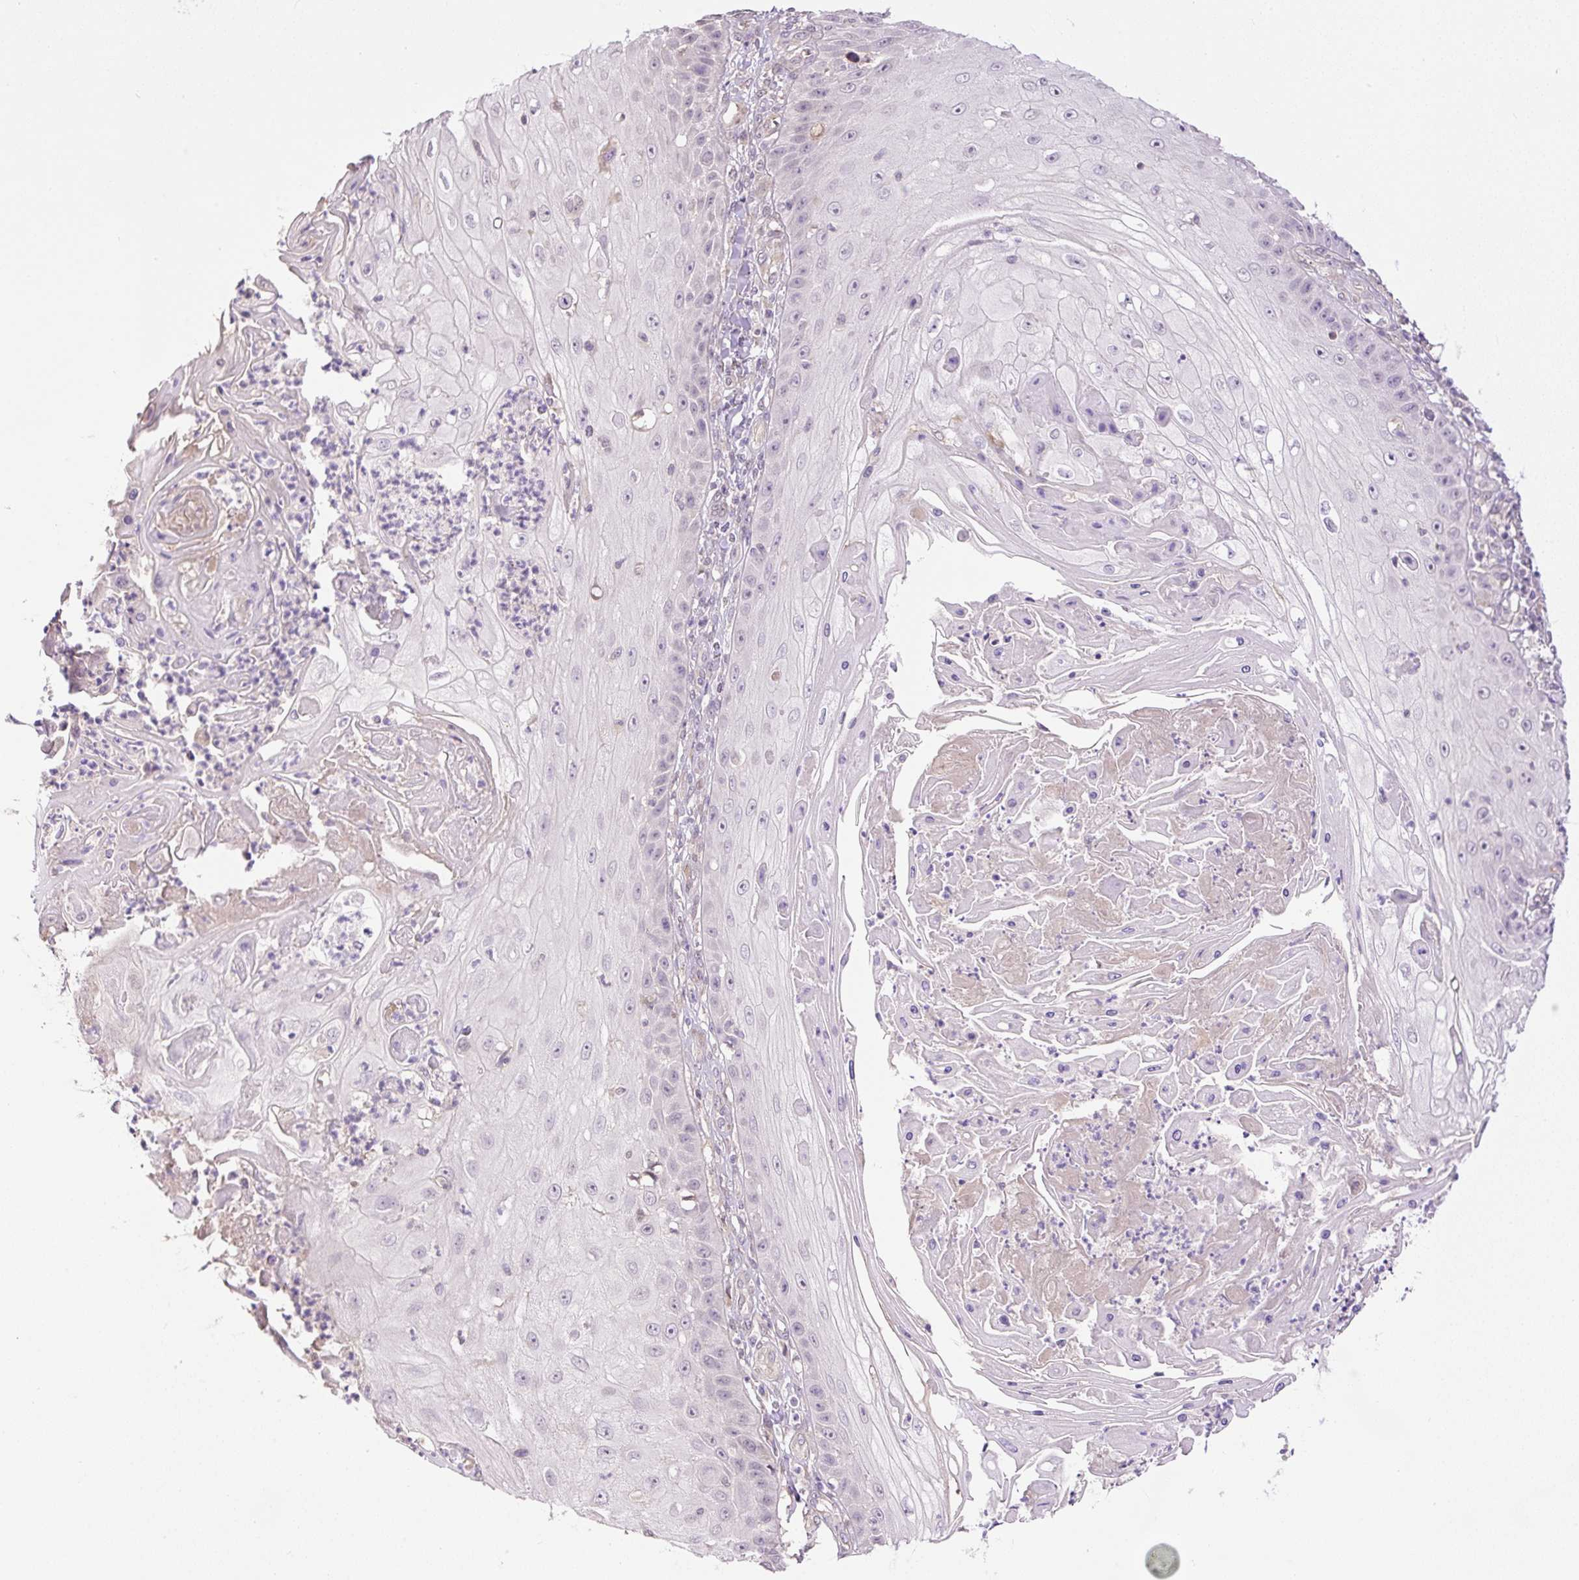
{"staining": {"intensity": "negative", "quantity": "none", "location": "none"}, "tissue": "skin cancer", "cell_type": "Tumor cells", "image_type": "cancer", "snomed": [{"axis": "morphology", "description": "Squamous cell carcinoma, NOS"}, {"axis": "topography", "description": "Skin"}], "caption": "A high-resolution histopathology image shows immunohistochemistry staining of skin cancer (squamous cell carcinoma), which displays no significant staining in tumor cells.", "gene": "HABP4", "patient": {"sex": "male", "age": 70}}